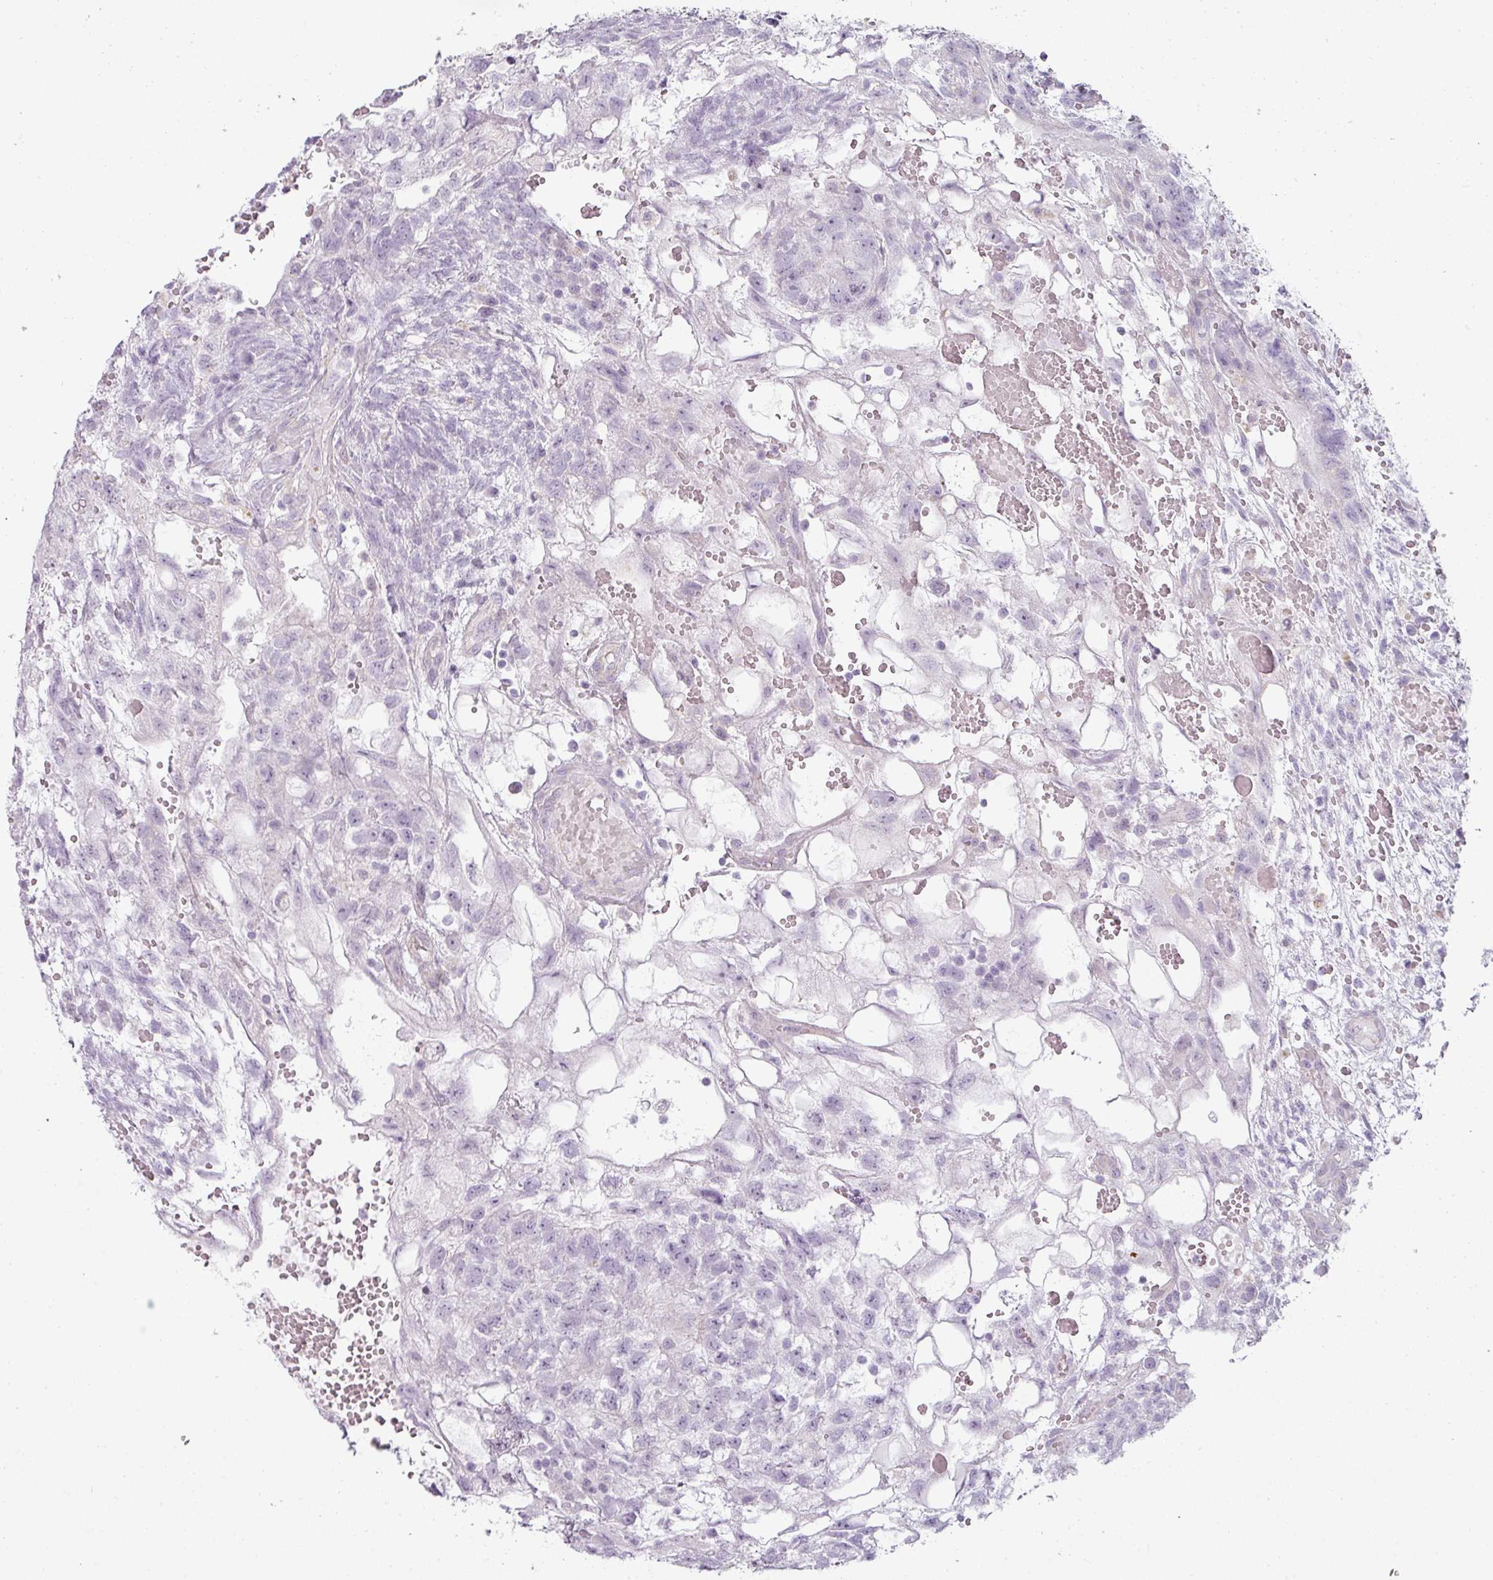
{"staining": {"intensity": "negative", "quantity": "none", "location": "none"}, "tissue": "testis cancer", "cell_type": "Tumor cells", "image_type": "cancer", "snomed": [{"axis": "morphology", "description": "Normal tissue, NOS"}, {"axis": "morphology", "description": "Carcinoma, Embryonal, NOS"}, {"axis": "topography", "description": "Testis"}], "caption": "Immunohistochemical staining of testis cancer exhibits no significant positivity in tumor cells.", "gene": "ASB1", "patient": {"sex": "male", "age": 32}}